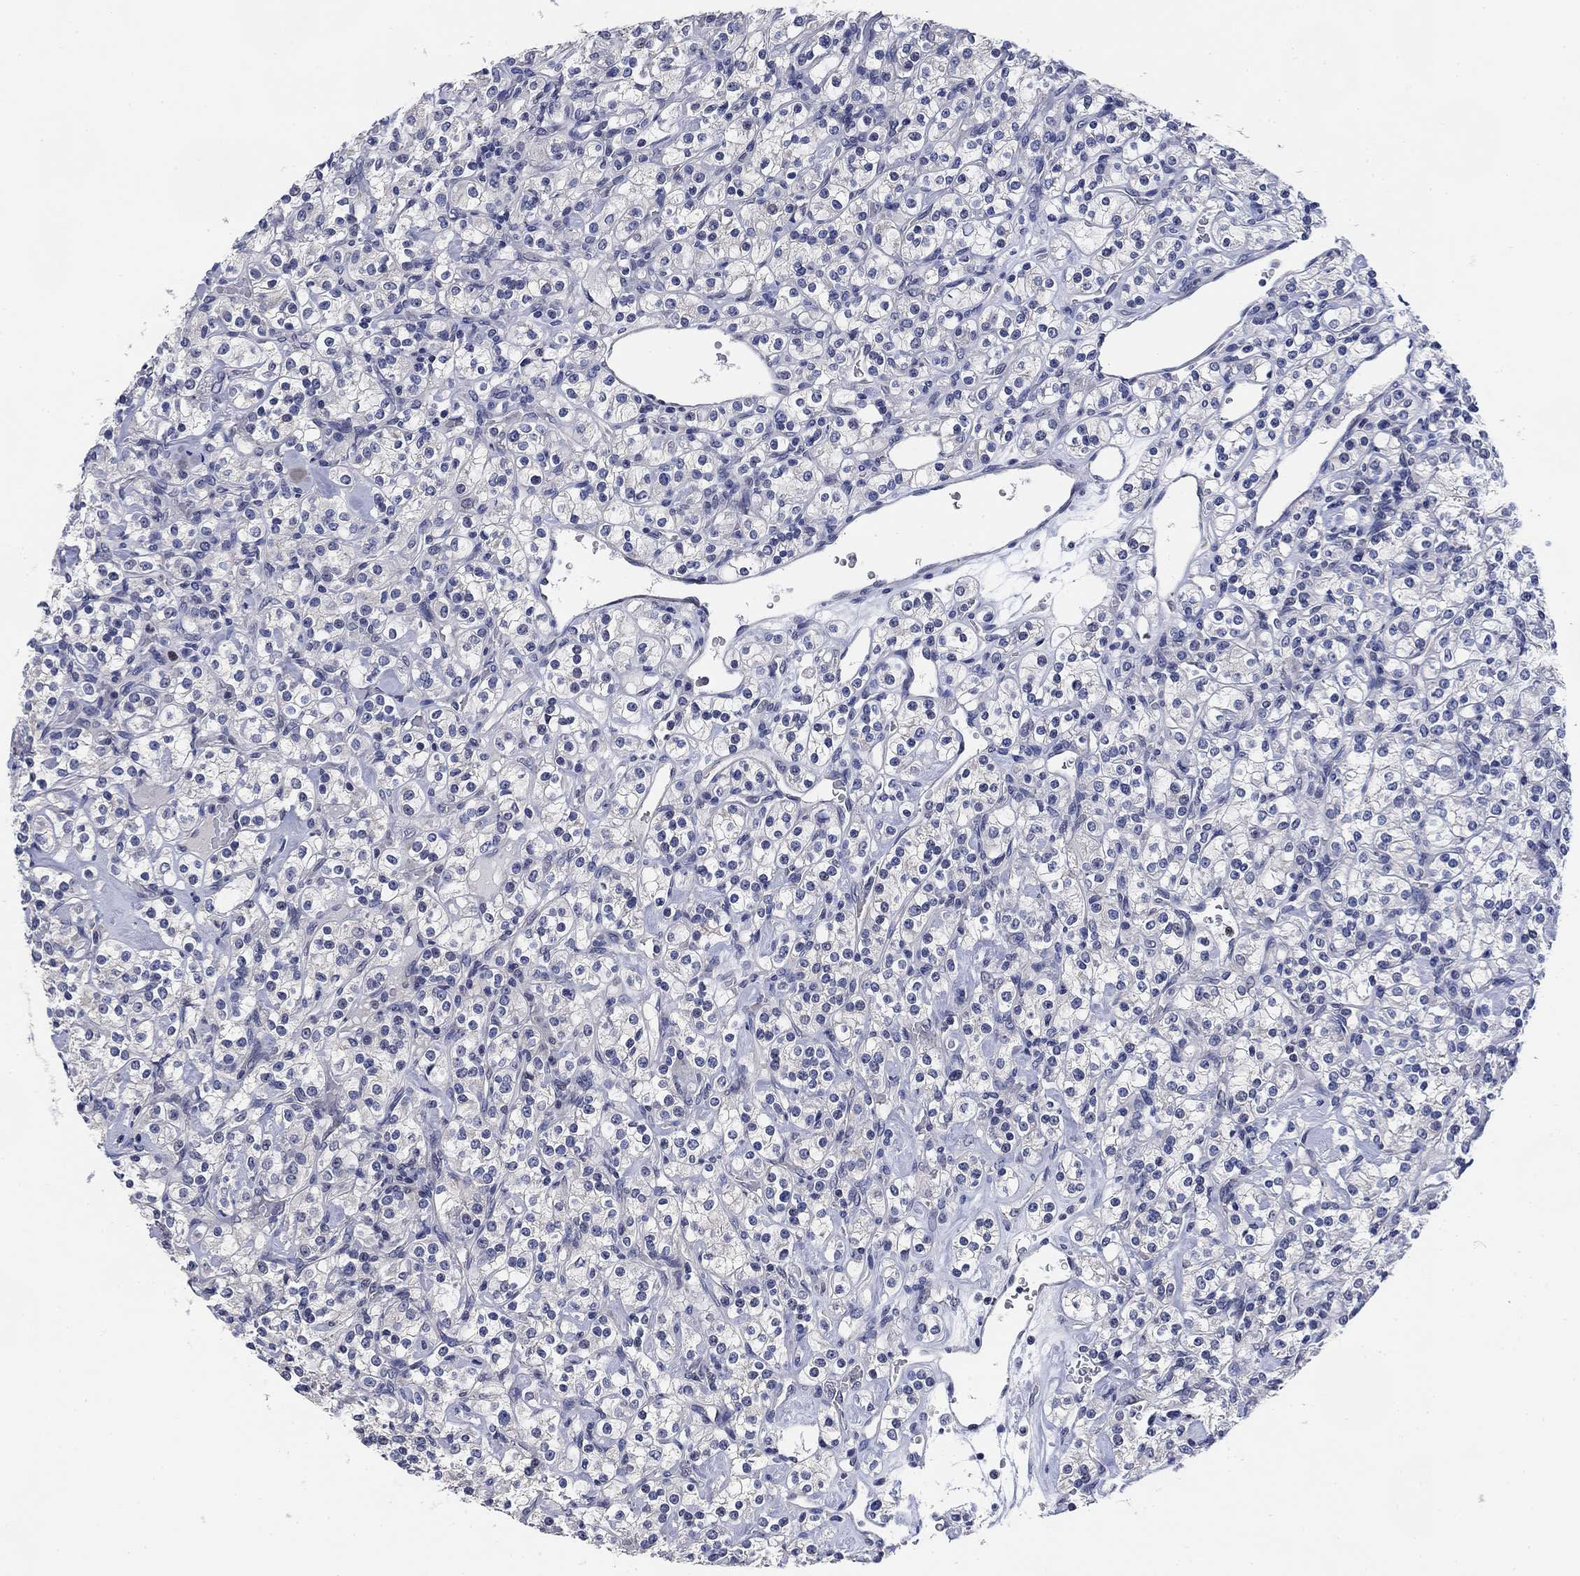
{"staining": {"intensity": "negative", "quantity": "none", "location": "none"}, "tissue": "renal cancer", "cell_type": "Tumor cells", "image_type": "cancer", "snomed": [{"axis": "morphology", "description": "Adenocarcinoma, NOS"}, {"axis": "topography", "description": "Kidney"}], "caption": "This histopathology image is of adenocarcinoma (renal) stained with immunohistochemistry to label a protein in brown with the nuclei are counter-stained blue. There is no positivity in tumor cells.", "gene": "DAZL", "patient": {"sex": "male", "age": 77}}